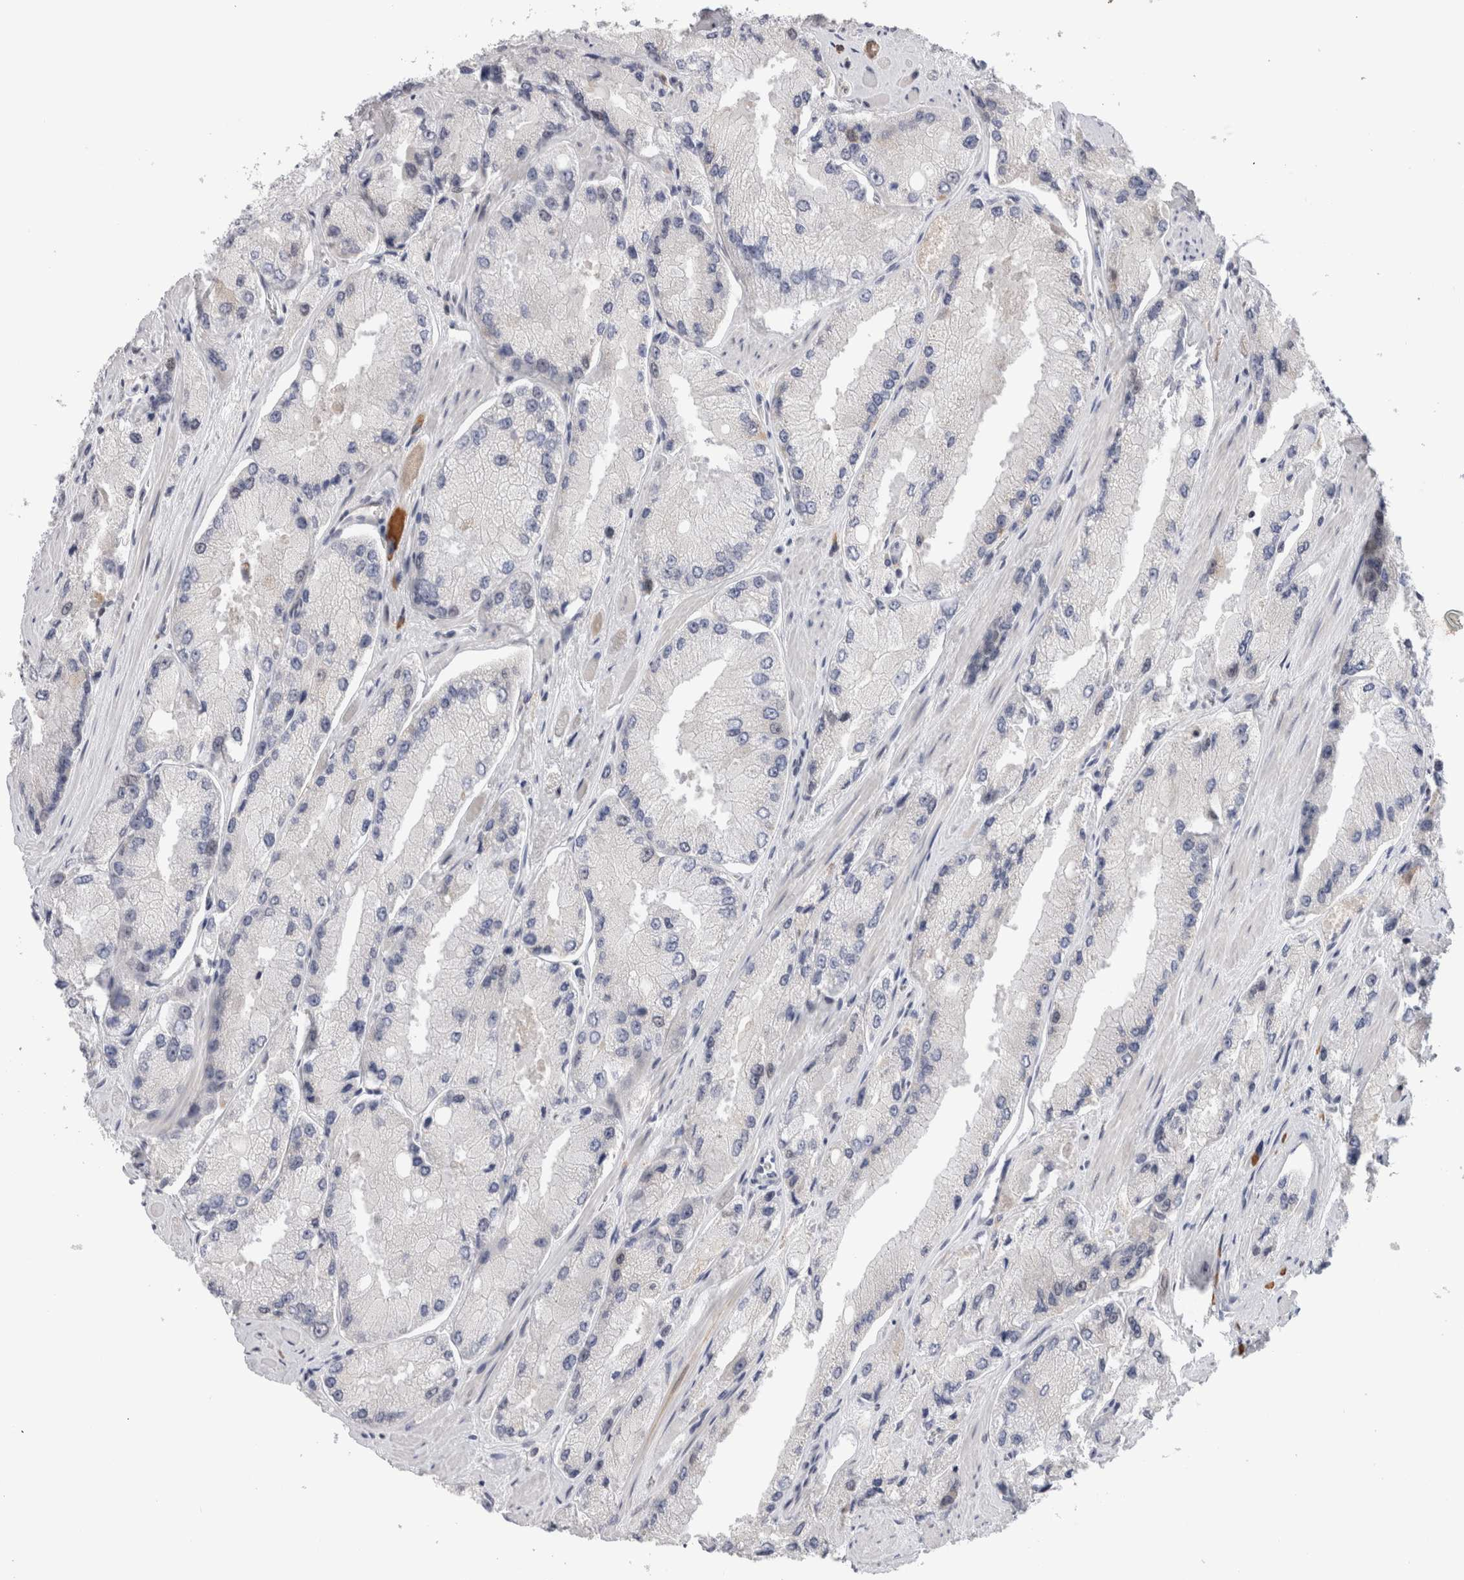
{"staining": {"intensity": "negative", "quantity": "none", "location": "none"}, "tissue": "prostate cancer", "cell_type": "Tumor cells", "image_type": "cancer", "snomed": [{"axis": "morphology", "description": "Adenocarcinoma, High grade"}, {"axis": "topography", "description": "Prostate"}], "caption": "Tumor cells are negative for brown protein staining in prostate cancer (adenocarcinoma (high-grade)). (Immunohistochemistry (ihc), brightfield microscopy, high magnification).", "gene": "ZNF521", "patient": {"sex": "male", "age": 58}}